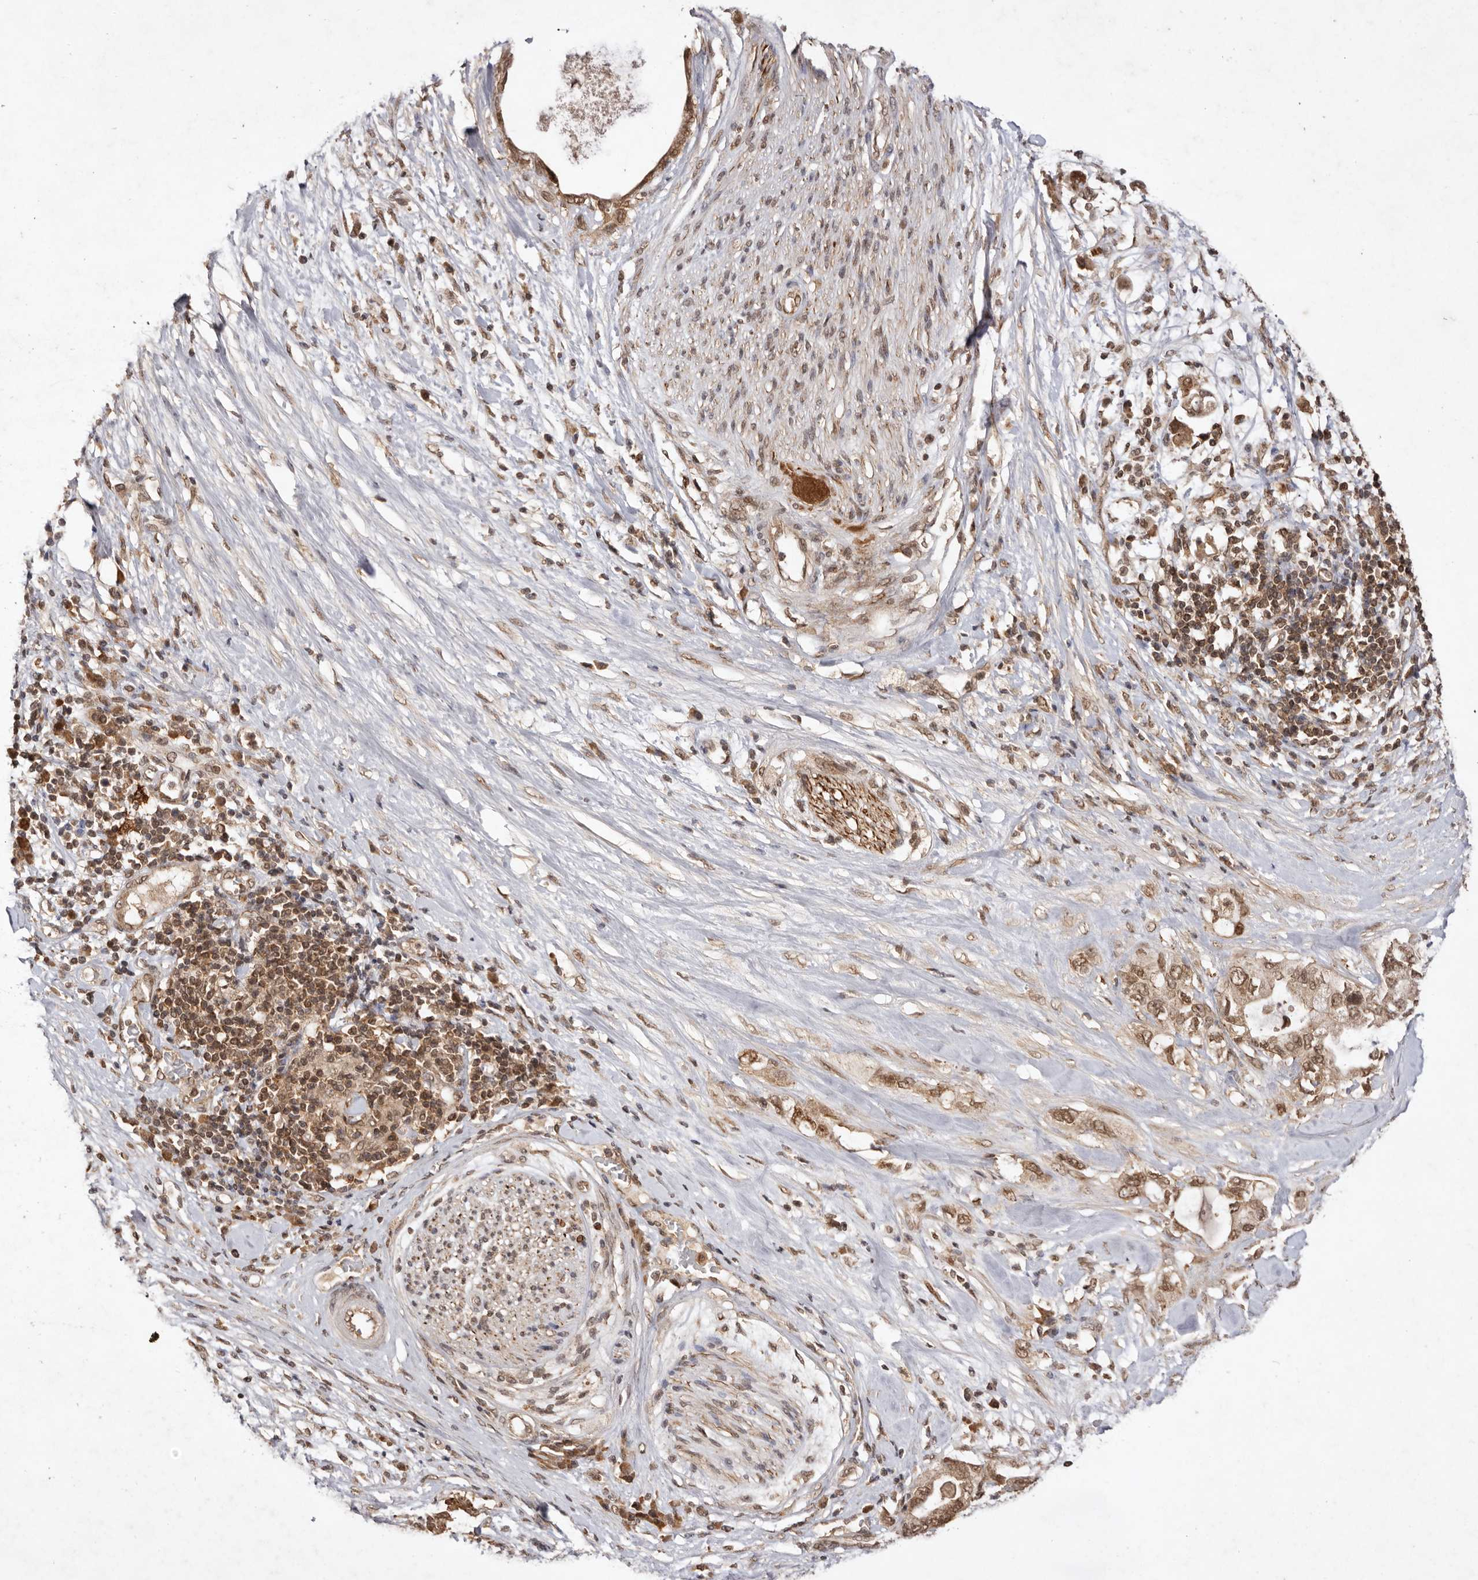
{"staining": {"intensity": "moderate", "quantity": ">75%", "location": "cytoplasmic/membranous,nuclear"}, "tissue": "pancreatic cancer", "cell_type": "Tumor cells", "image_type": "cancer", "snomed": [{"axis": "morphology", "description": "Adenocarcinoma, NOS"}, {"axis": "topography", "description": "Pancreas"}], "caption": "High-power microscopy captured an immunohistochemistry (IHC) photomicrograph of pancreatic cancer, revealing moderate cytoplasmic/membranous and nuclear positivity in about >75% of tumor cells.", "gene": "TARS2", "patient": {"sex": "female", "age": 56}}